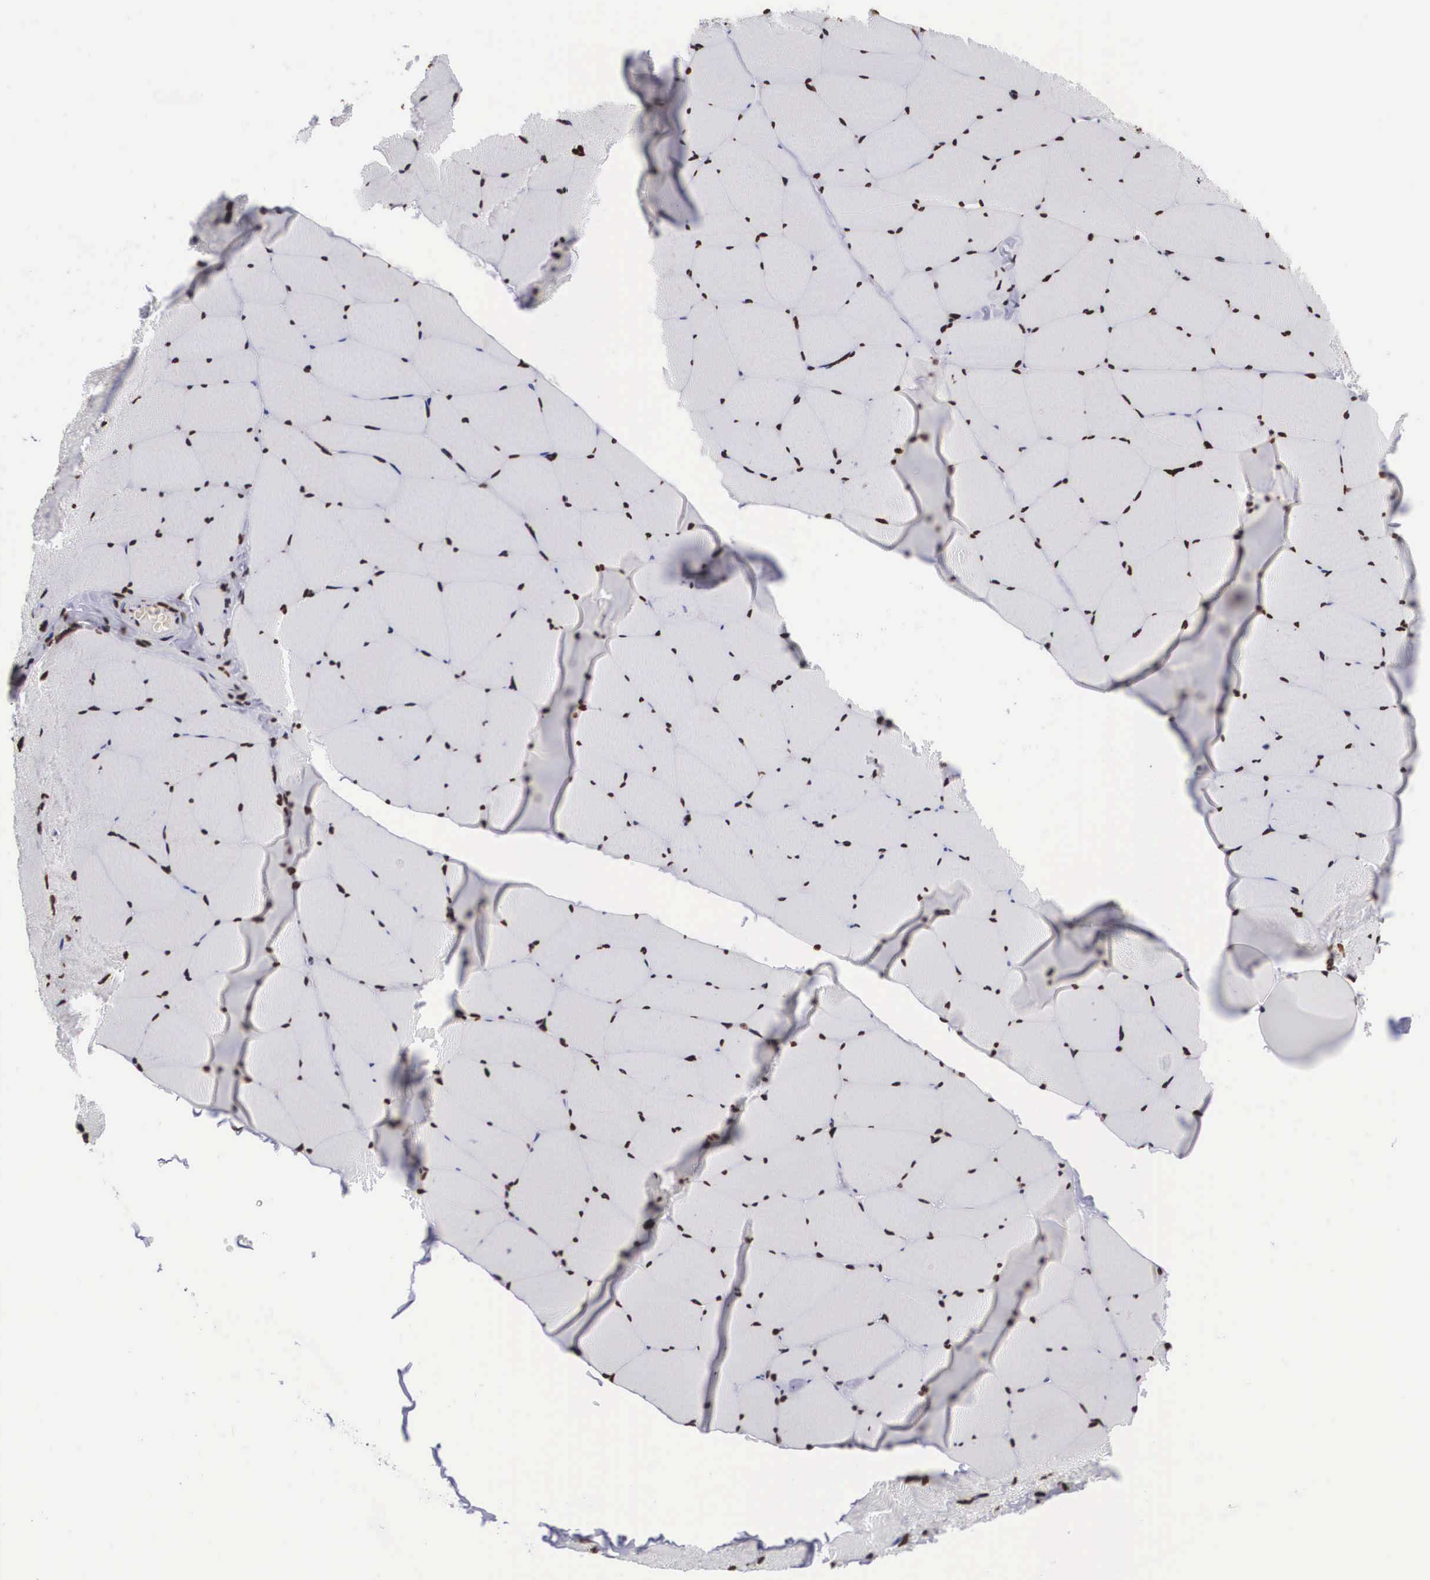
{"staining": {"intensity": "strong", "quantity": ">75%", "location": "nuclear"}, "tissue": "skeletal muscle", "cell_type": "Myocytes", "image_type": "normal", "snomed": [{"axis": "morphology", "description": "Normal tissue, NOS"}, {"axis": "topography", "description": "Skeletal muscle"}, {"axis": "topography", "description": "Salivary gland"}], "caption": "Strong nuclear staining is appreciated in approximately >75% of myocytes in normal skeletal muscle. The staining was performed using DAB (3,3'-diaminobenzidine), with brown indicating positive protein expression. Nuclei are stained blue with hematoxylin.", "gene": "MECP2", "patient": {"sex": "male", "age": 62}}